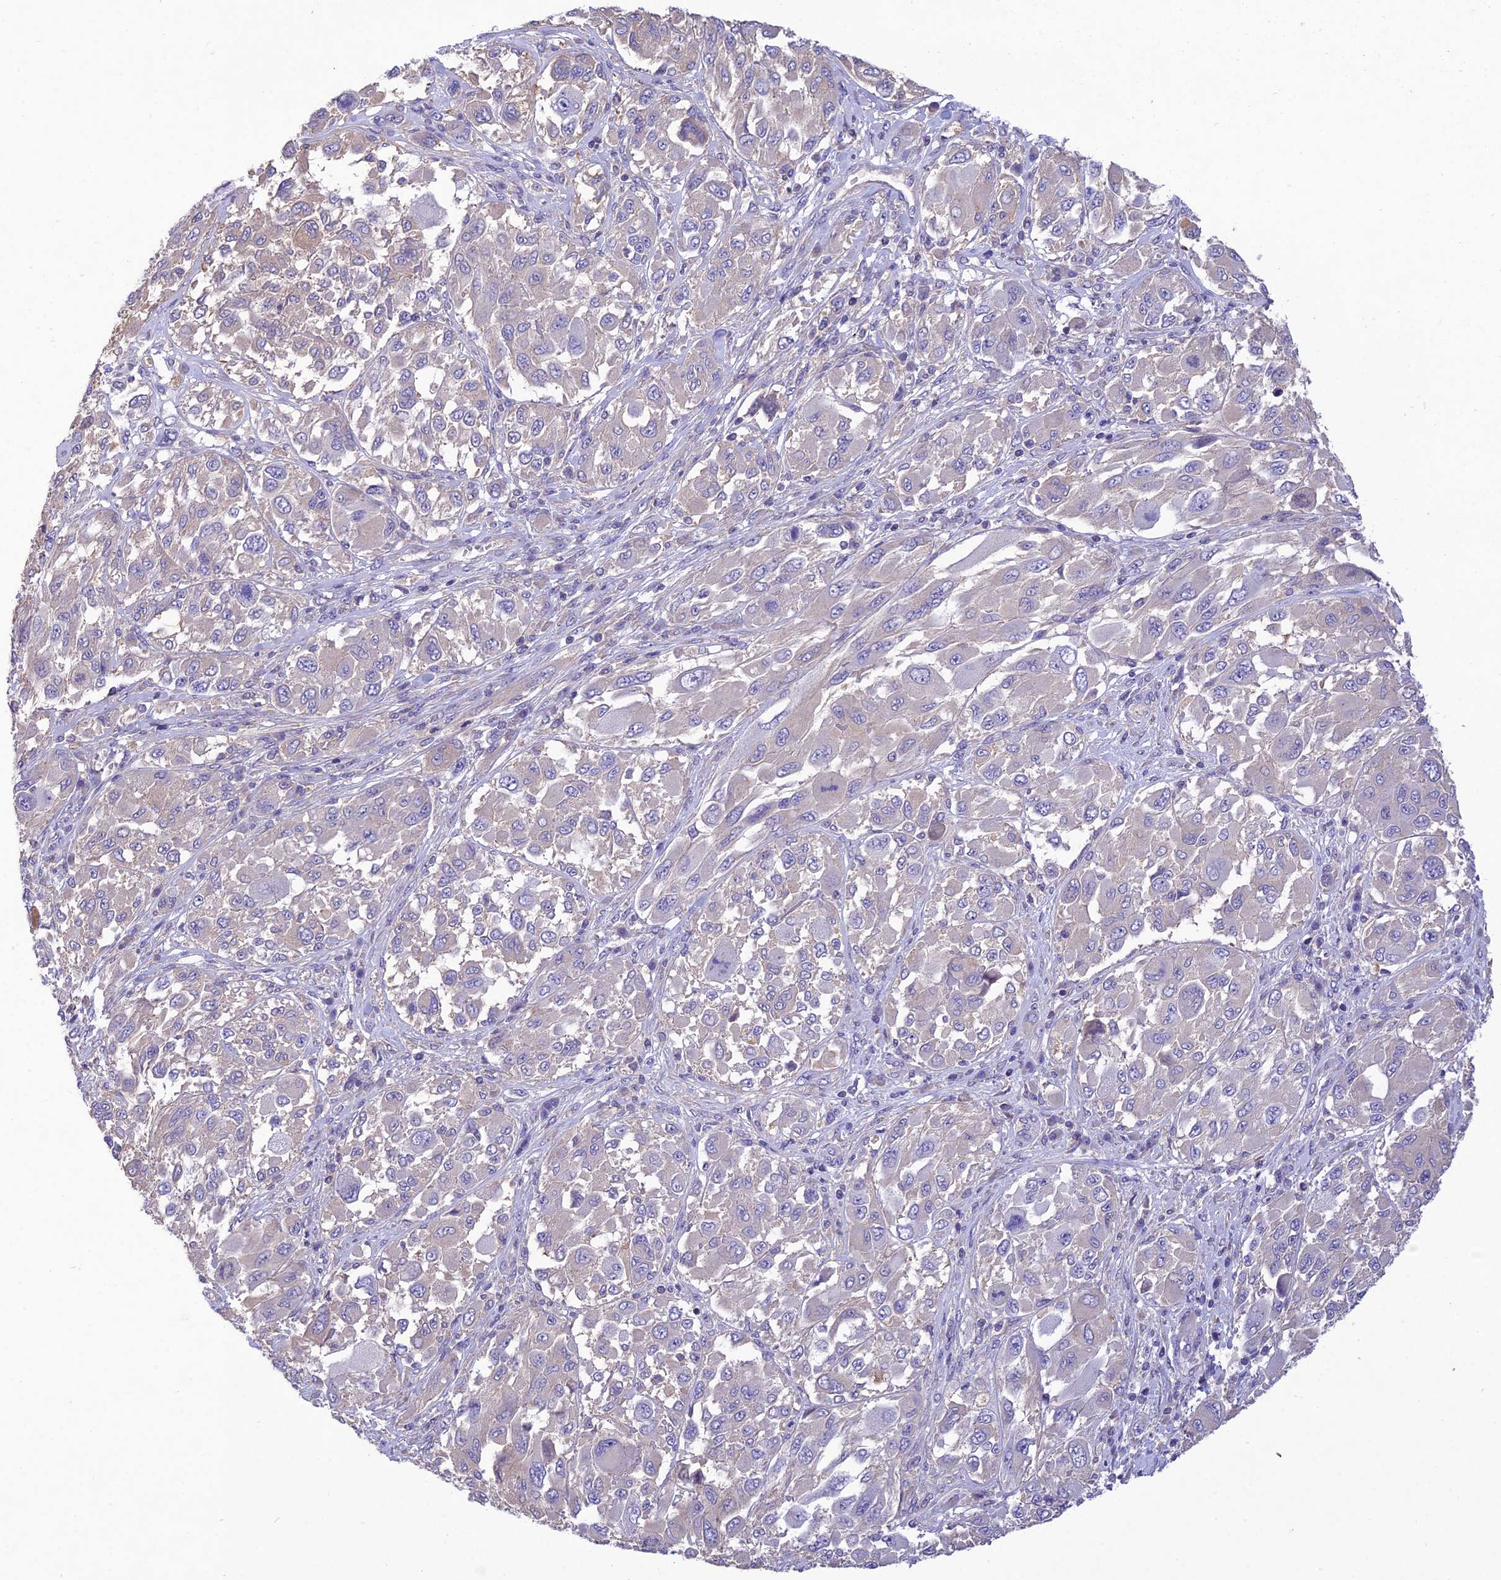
{"staining": {"intensity": "negative", "quantity": "none", "location": "none"}, "tissue": "melanoma", "cell_type": "Tumor cells", "image_type": "cancer", "snomed": [{"axis": "morphology", "description": "Malignant melanoma, NOS"}, {"axis": "topography", "description": "Skin"}], "caption": "Protein analysis of malignant melanoma displays no significant positivity in tumor cells. (Immunohistochemistry (ihc), brightfield microscopy, high magnification).", "gene": "SNX24", "patient": {"sex": "female", "age": 91}}